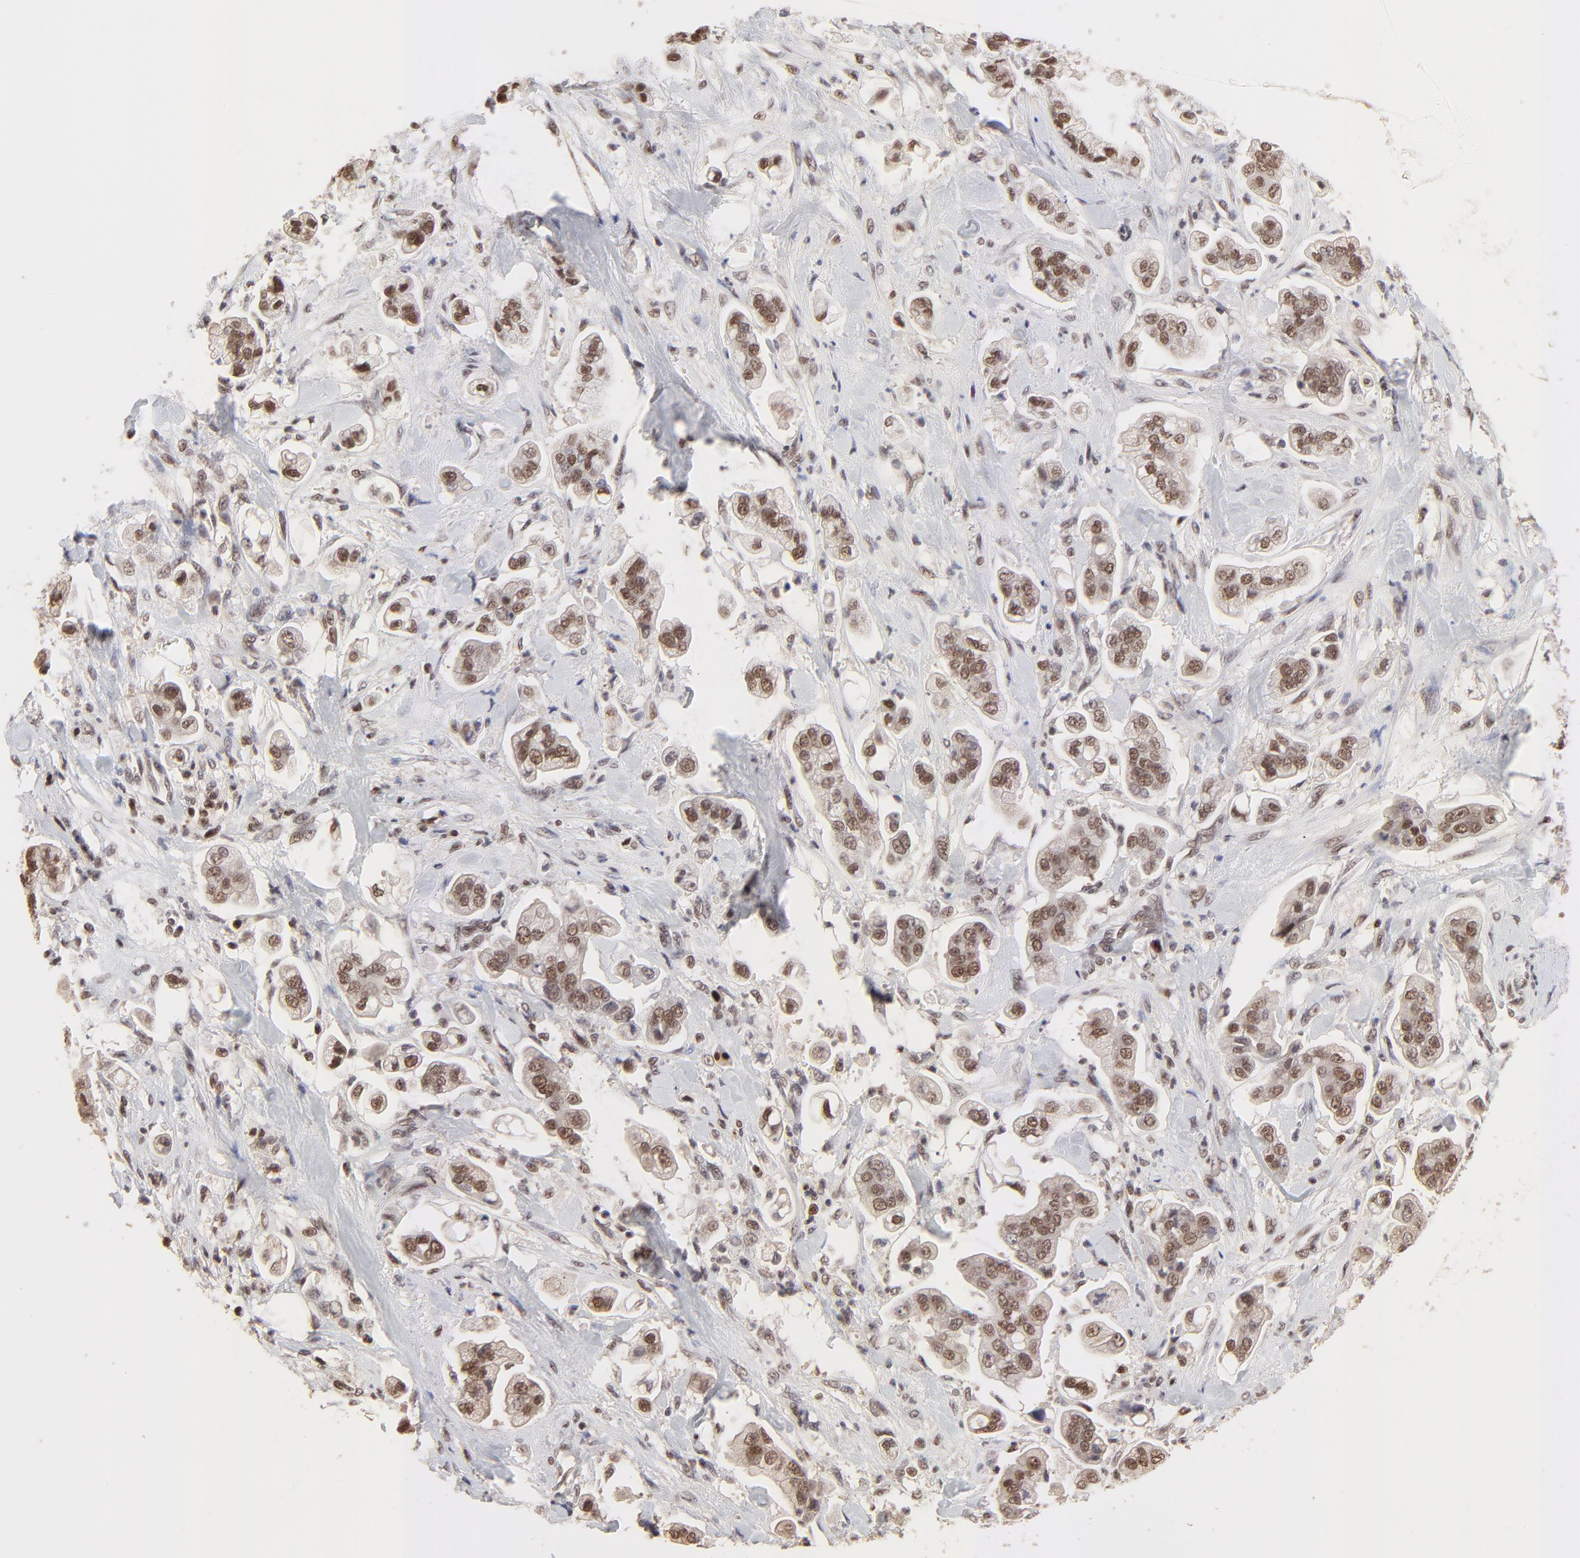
{"staining": {"intensity": "moderate", "quantity": ">75%", "location": "nuclear"}, "tissue": "stomach cancer", "cell_type": "Tumor cells", "image_type": "cancer", "snomed": [{"axis": "morphology", "description": "Adenocarcinoma, NOS"}, {"axis": "topography", "description": "Stomach"}], "caption": "Immunohistochemistry (IHC) of stomach cancer exhibits medium levels of moderate nuclear staining in about >75% of tumor cells.", "gene": "DSN1", "patient": {"sex": "male", "age": 62}}